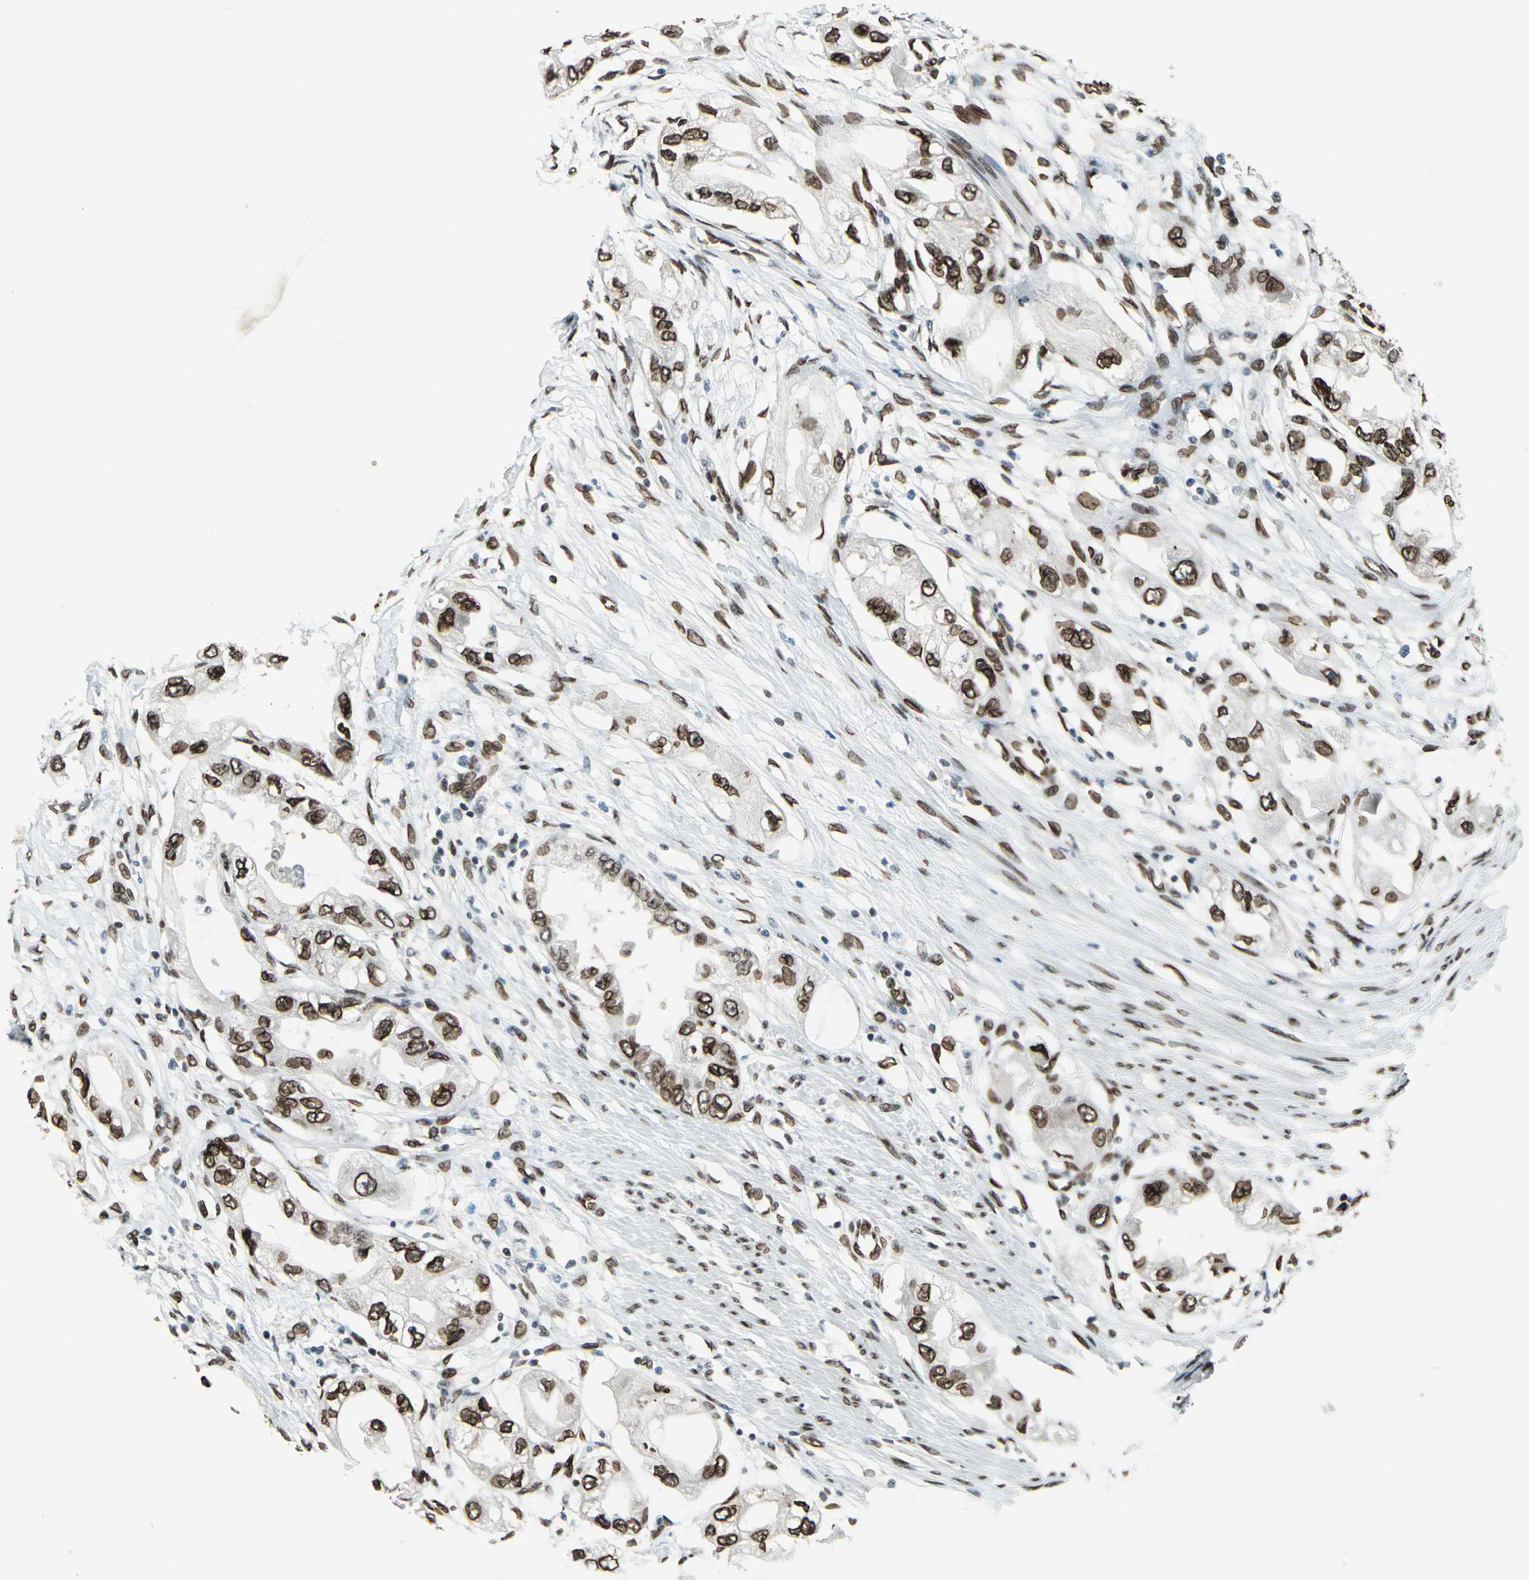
{"staining": {"intensity": "strong", "quantity": ">75%", "location": "cytoplasmic/membranous,nuclear"}, "tissue": "endometrial cancer", "cell_type": "Tumor cells", "image_type": "cancer", "snomed": [{"axis": "morphology", "description": "Adenocarcinoma, NOS"}, {"axis": "topography", "description": "Endometrium"}], "caption": "Adenocarcinoma (endometrial) tissue displays strong cytoplasmic/membranous and nuclear expression in about >75% of tumor cells, visualized by immunohistochemistry.", "gene": "ISY1", "patient": {"sex": "female", "age": 67}}